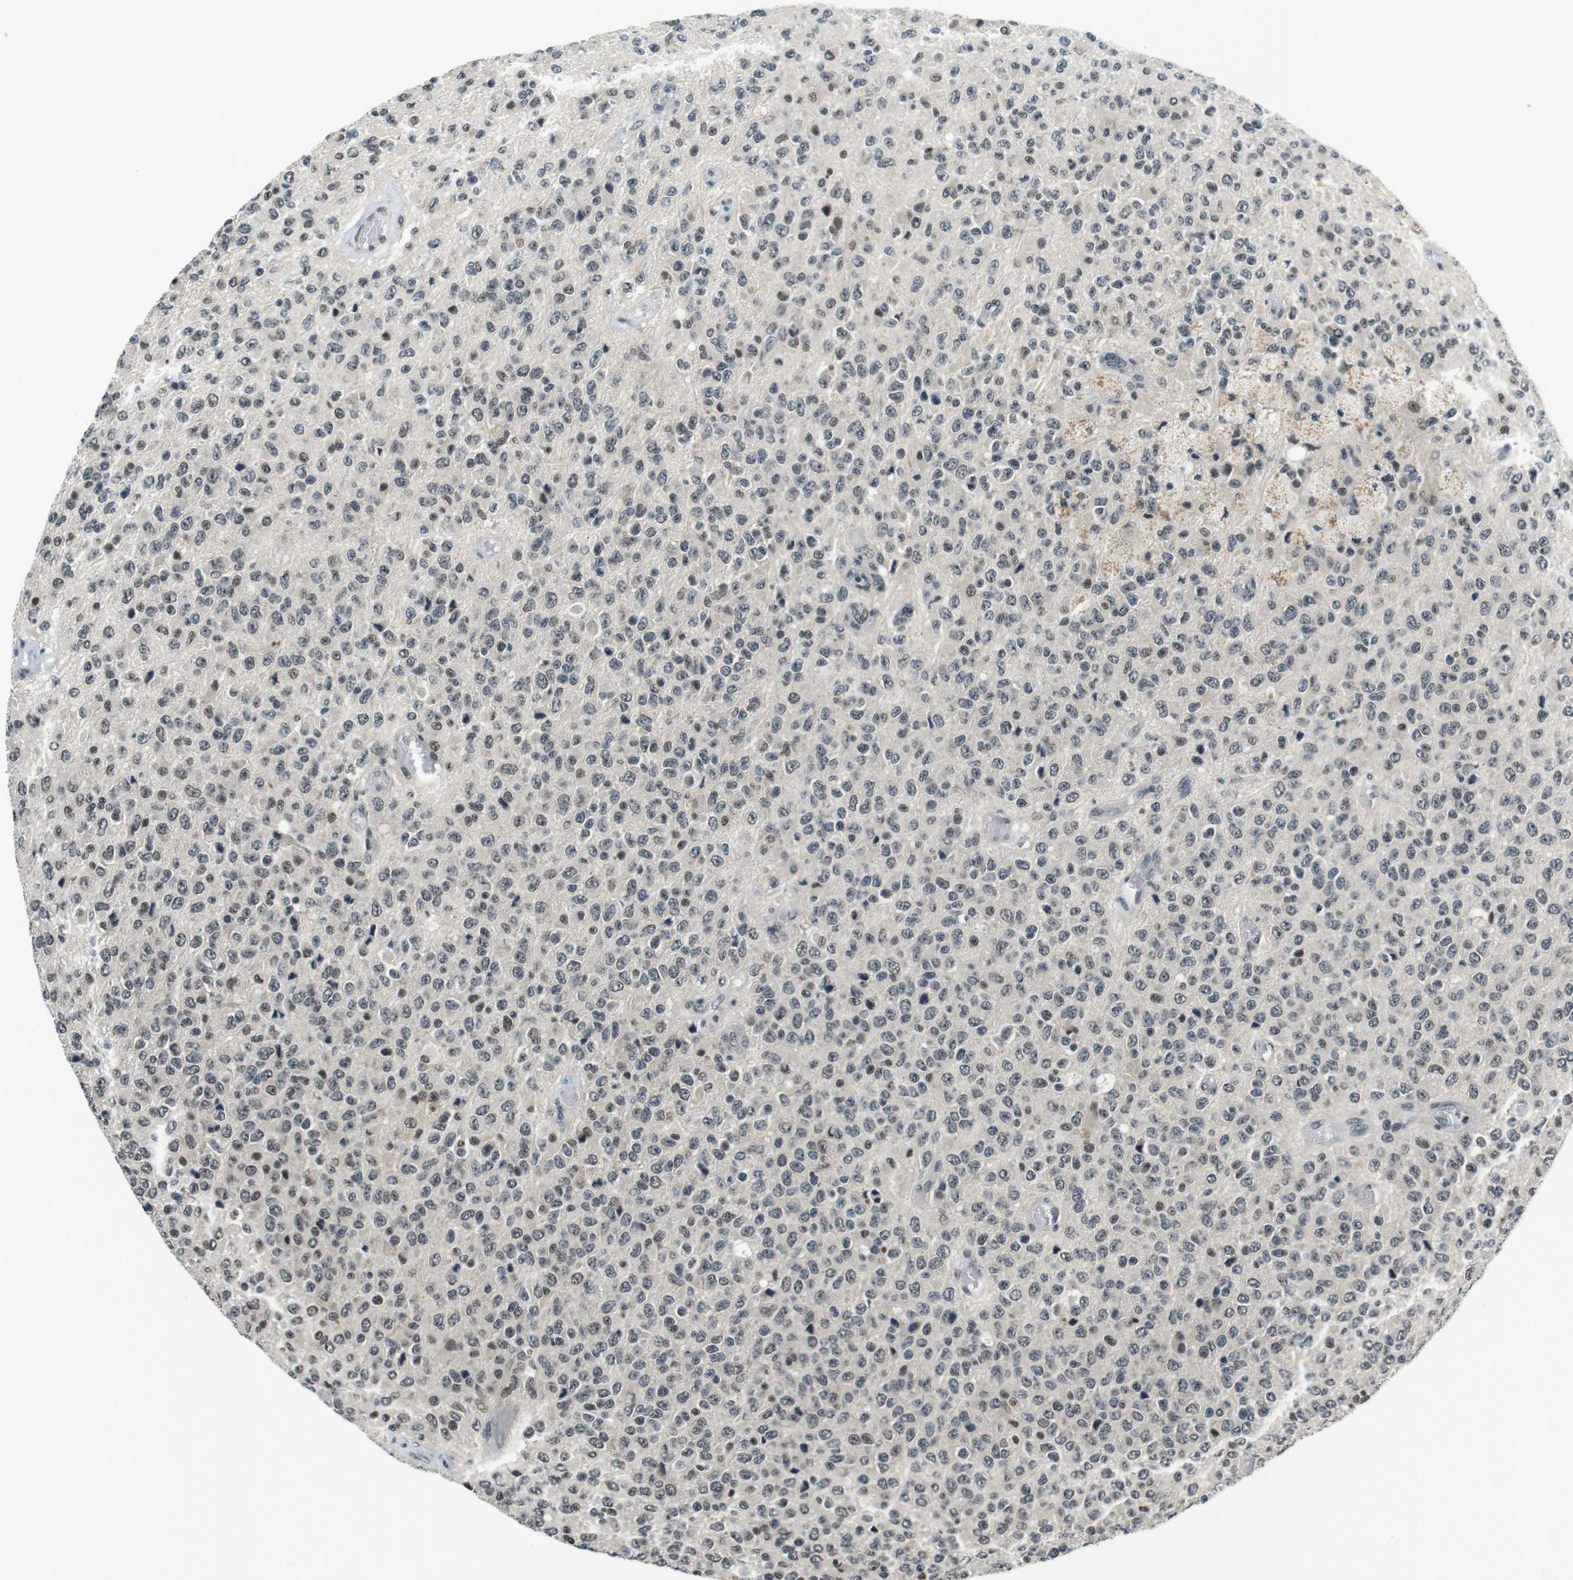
{"staining": {"intensity": "weak", "quantity": "<25%", "location": "cytoplasmic/membranous,nuclear"}, "tissue": "glioma", "cell_type": "Tumor cells", "image_type": "cancer", "snomed": [{"axis": "morphology", "description": "Glioma, malignant, High grade"}, {"axis": "topography", "description": "pancreas cauda"}], "caption": "Immunohistochemistry (IHC) of human glioma exhibits no positivity in tumor cells. Brightfield microscopy of immunohistochemistry stained with DAB (3,3'-diaminobenzidine) (brown) and hematoxylin (blue), captured at high magnification.", "gene": "NEK4", "patient": {"sex": "male", "age": 60}}